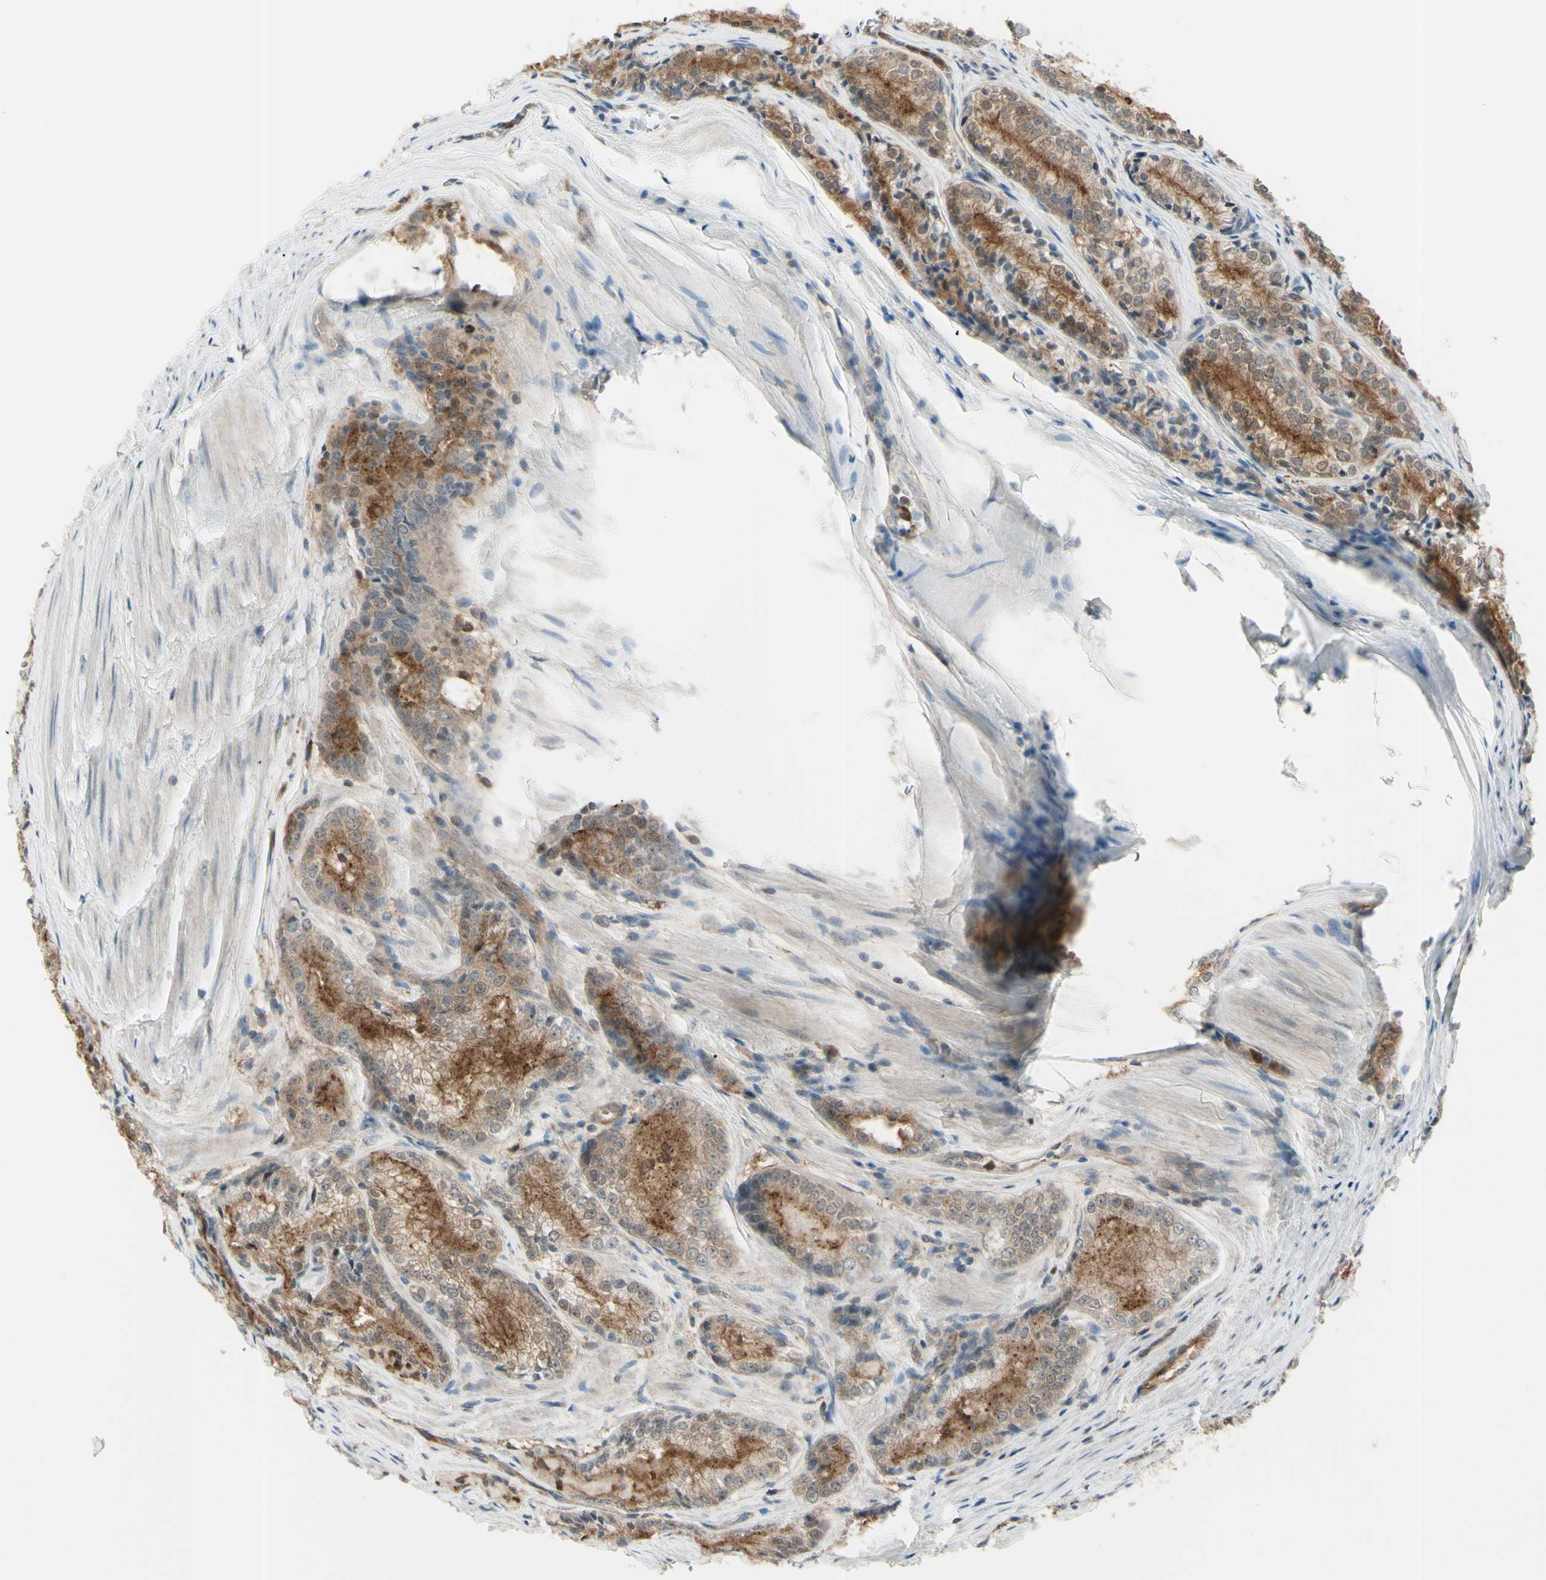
{"staining": {"intensity": "moderate", "quantity": ">75%", "location": "cytoplasmic/membranous"}, "tissue": "prostate cancer", "cell_type": "Tumor cells", "image_type": "cancer", "snomed": [{"axis": "morphology", "description": "Adenocarcinoma, Low grade"}, {"axis": "topography", "description": "Prostate"}], "caption": "IHC micrograph of neoplastic tissue: human prostate low-grade adenocarcinoma stained using immunohistochemistry (IHC) exhibits medium levels of moderate protein expression localized specifically in the cytoplasmic/membranous of tumor cells, appearing as a cytoplasmic/membranous brown color.", "gene": "LMTK2", "patient": {"sex": "male", "age": 60}}